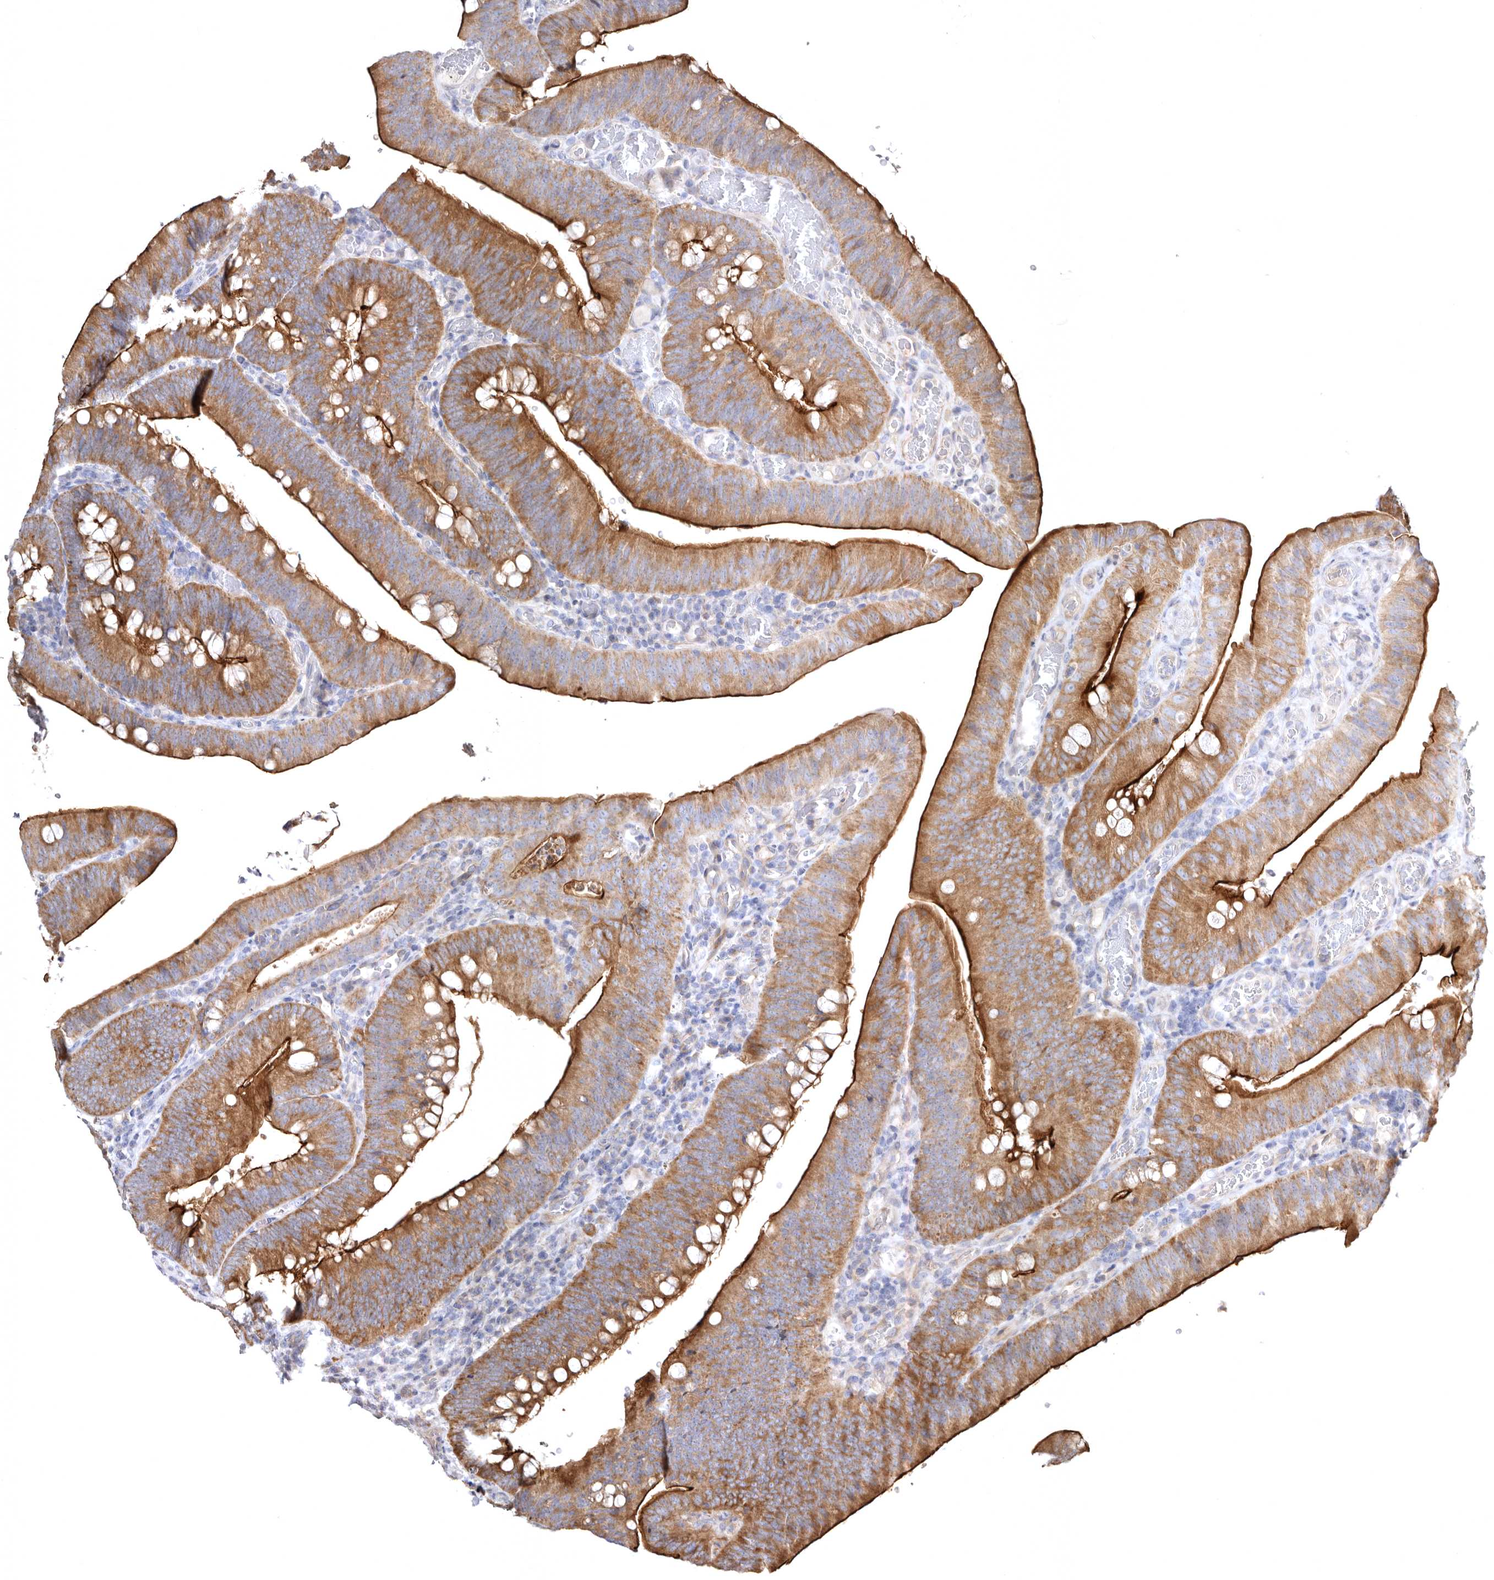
{"staining": {"intensity": "moderate", "quantity": ">75%", "location": "cytoplasmic/membranous"}, "tissue": "colorectal cancer", "cell_type": "Tumor cells", "image_type": "cancer", "snomed": [{"axis": "morphology", "description": "Normal tissue, NOS"}, {"axis": "topography", "description": "Colon"}], "caption": "Human colorectal cancer stained with a brown dye exhibits moderate cytoplasmic/membranous positive staining in about >75% of tumor cells.", "gene": "BAIAP2L1", "patient": {"sex": "female", "age": 82}}